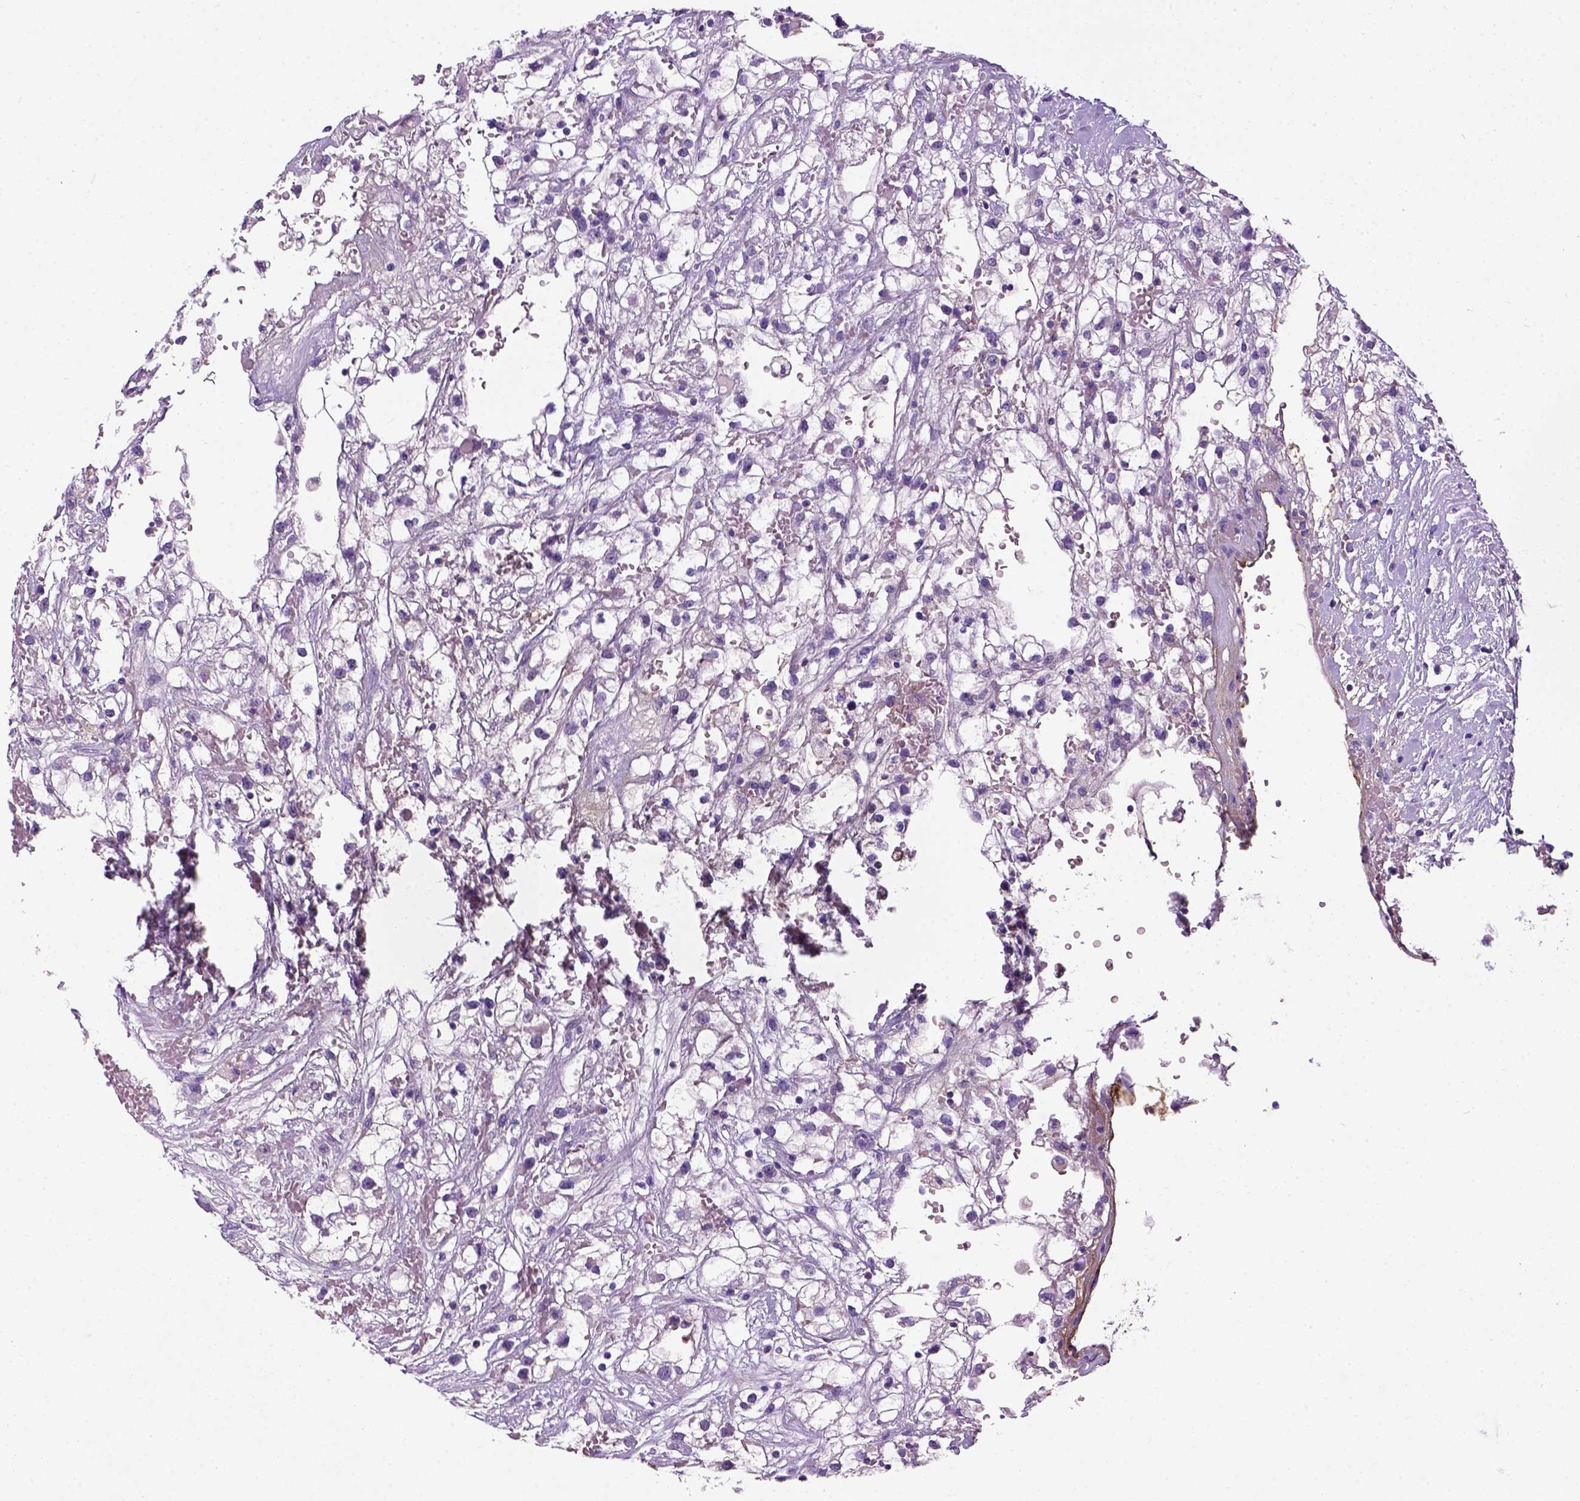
{"staining": {"intensity": "negative", "quantity": "none", "location": "none"}, "tissue": "renal cancer", "cell_type": "Tumor cells", "image_type": "cancer", "snomed": [{"axis": "morphology", "description": "Adenocarcinoma, NOS"}, {"axis": "topography", "description": "Kidney"}], "caption": "The image shows no significant expression in tumor cells of renal cancer (adenocarcinoma).", "gene": "VWF", "patient": {"sex": "male", "age": 59}}